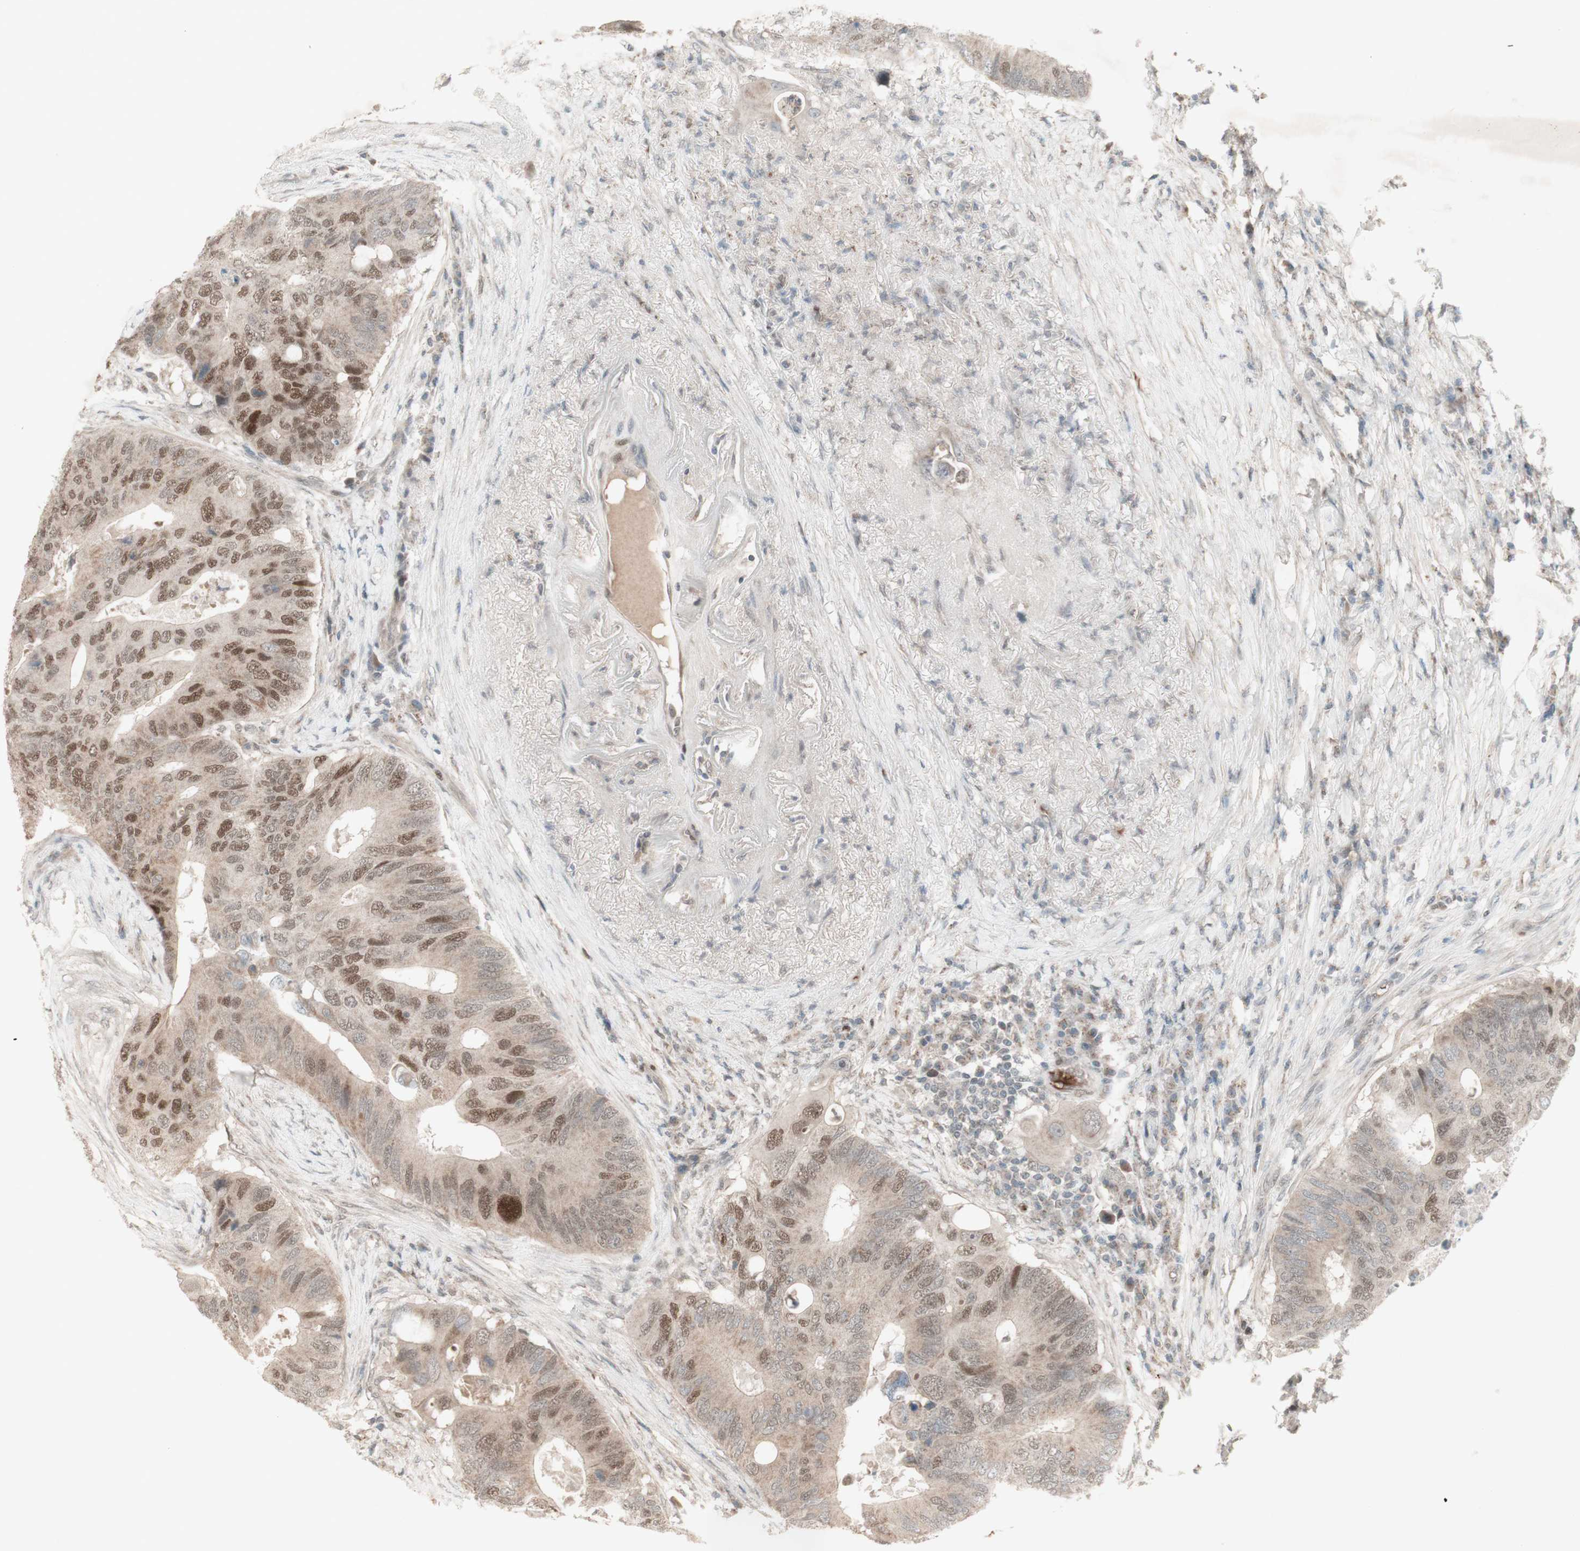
{"staining": {"intensity": "moderate", "quantity": "25%-75%", "location": "cytoplasmic/membranous,nuclear"}, "tissue": "colorectal cancer", "cell_type": "Tumor cells", "image_type": "cancer", "snomed": [{"axis": "morphology", "description": "Adenocarcinoma, NOS"}, {"axis": "topography", "description": "Colon"}], "caption": "A brown stain shows moderate cytoplasmic/membranous and nuclear positivity of a protein in colorectal cancer (adenocarcinoma) tumor cells. (Brightfield microscopy of DAB IHC at high magnification).", "gene": "MSH6", "patient": {"sex": "male", "age": 71}}